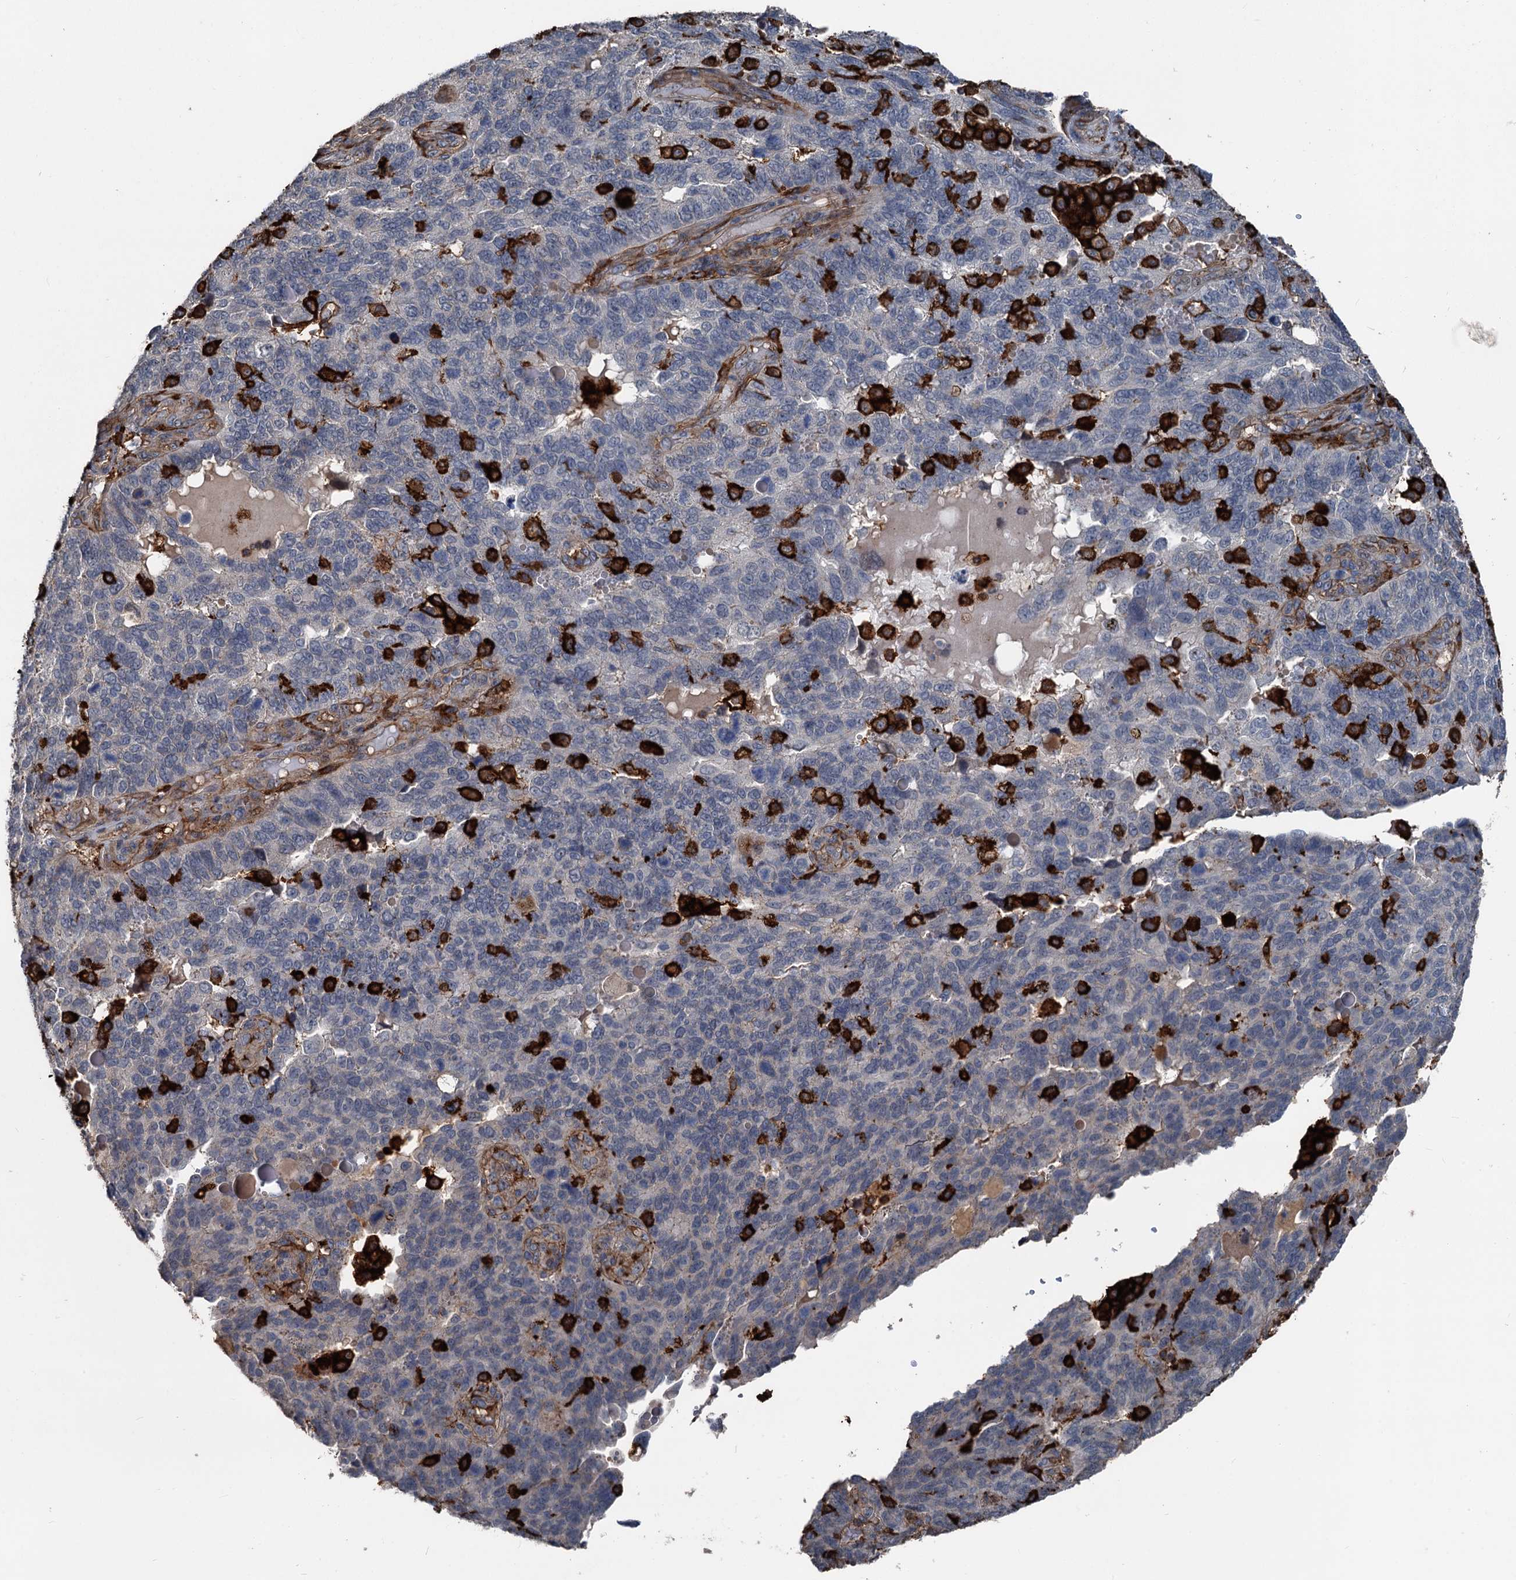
{"staining": {"intensity": "negative", "quantity": "none", "location": "none"}, "tissue": "endometrial cancer", "cell_type": "Tumor cells", "image_type": "cancer", "snomed": [{"axis": "morphology", "description": "Adenocarcinoma, NOS"}, {"axis": "topography", "description": "Endometrium"}], "caption": "The histopathology image displays no staining of tumor cells in endometrial cancer. (Stains: DAB (3,3'-diaminobenzidine) IHC with hematoxylin counter stain, Microscopy: brightfield microscopy at high magnification).", "gene": "PLEKHO2", "patient": {"sex": "female", "age": 66}}